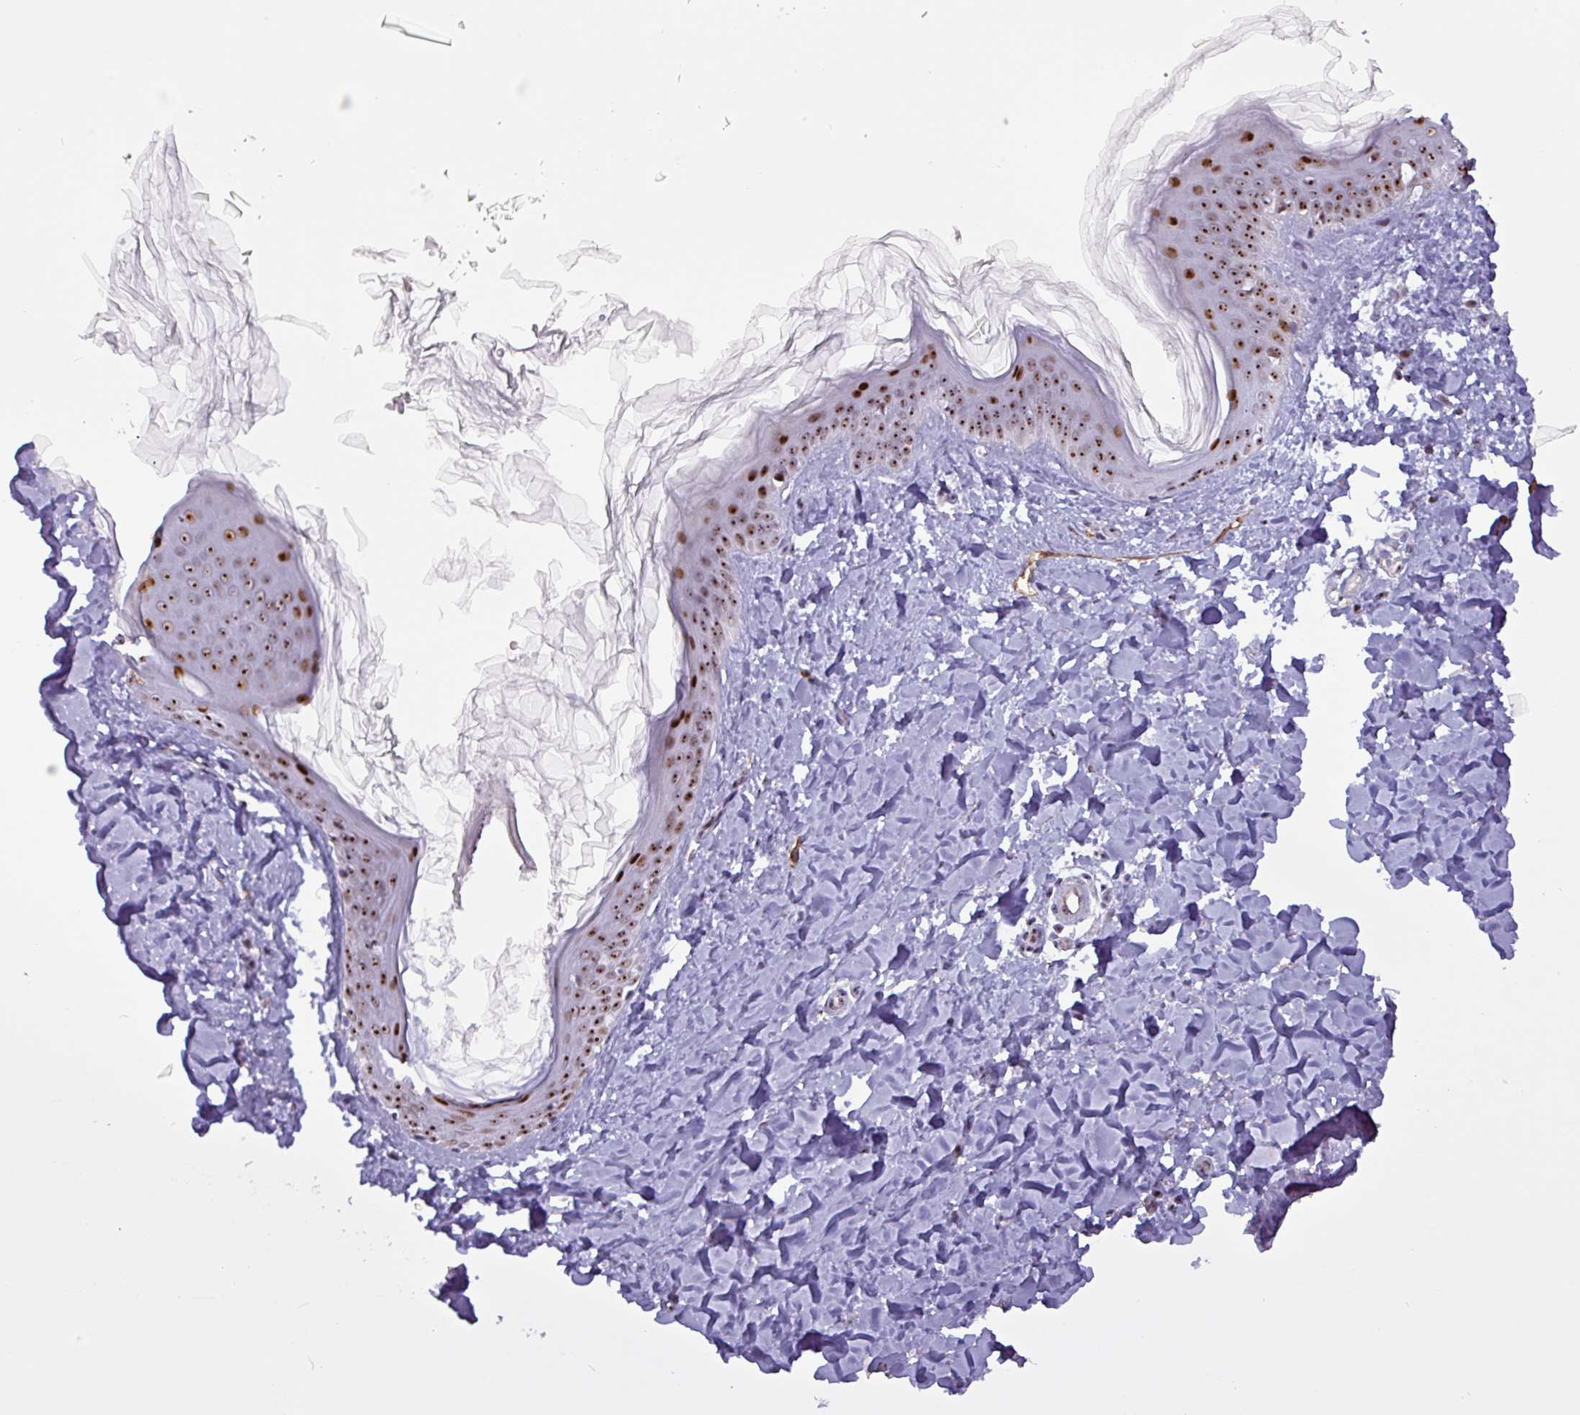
{"staining": {"intensity": "negative", "quantity": "none", "location": "none"}, "tissue": "skin", "cell_type": "Fibroblasts", "image_type": "normal", "snomed": [{"axis": "morphology", "description": "Normal tissue, NOS"}, {"axis": "topography", "description": "Skin"}], "caption": "A high-resolution micrograph shows immunohistochemistry (IHC) staining of unremarkable skin, which reveals no significant staining in fibroblasts.", "gene": "RRN3", "patient": {"sex": "female", "age": 41}}